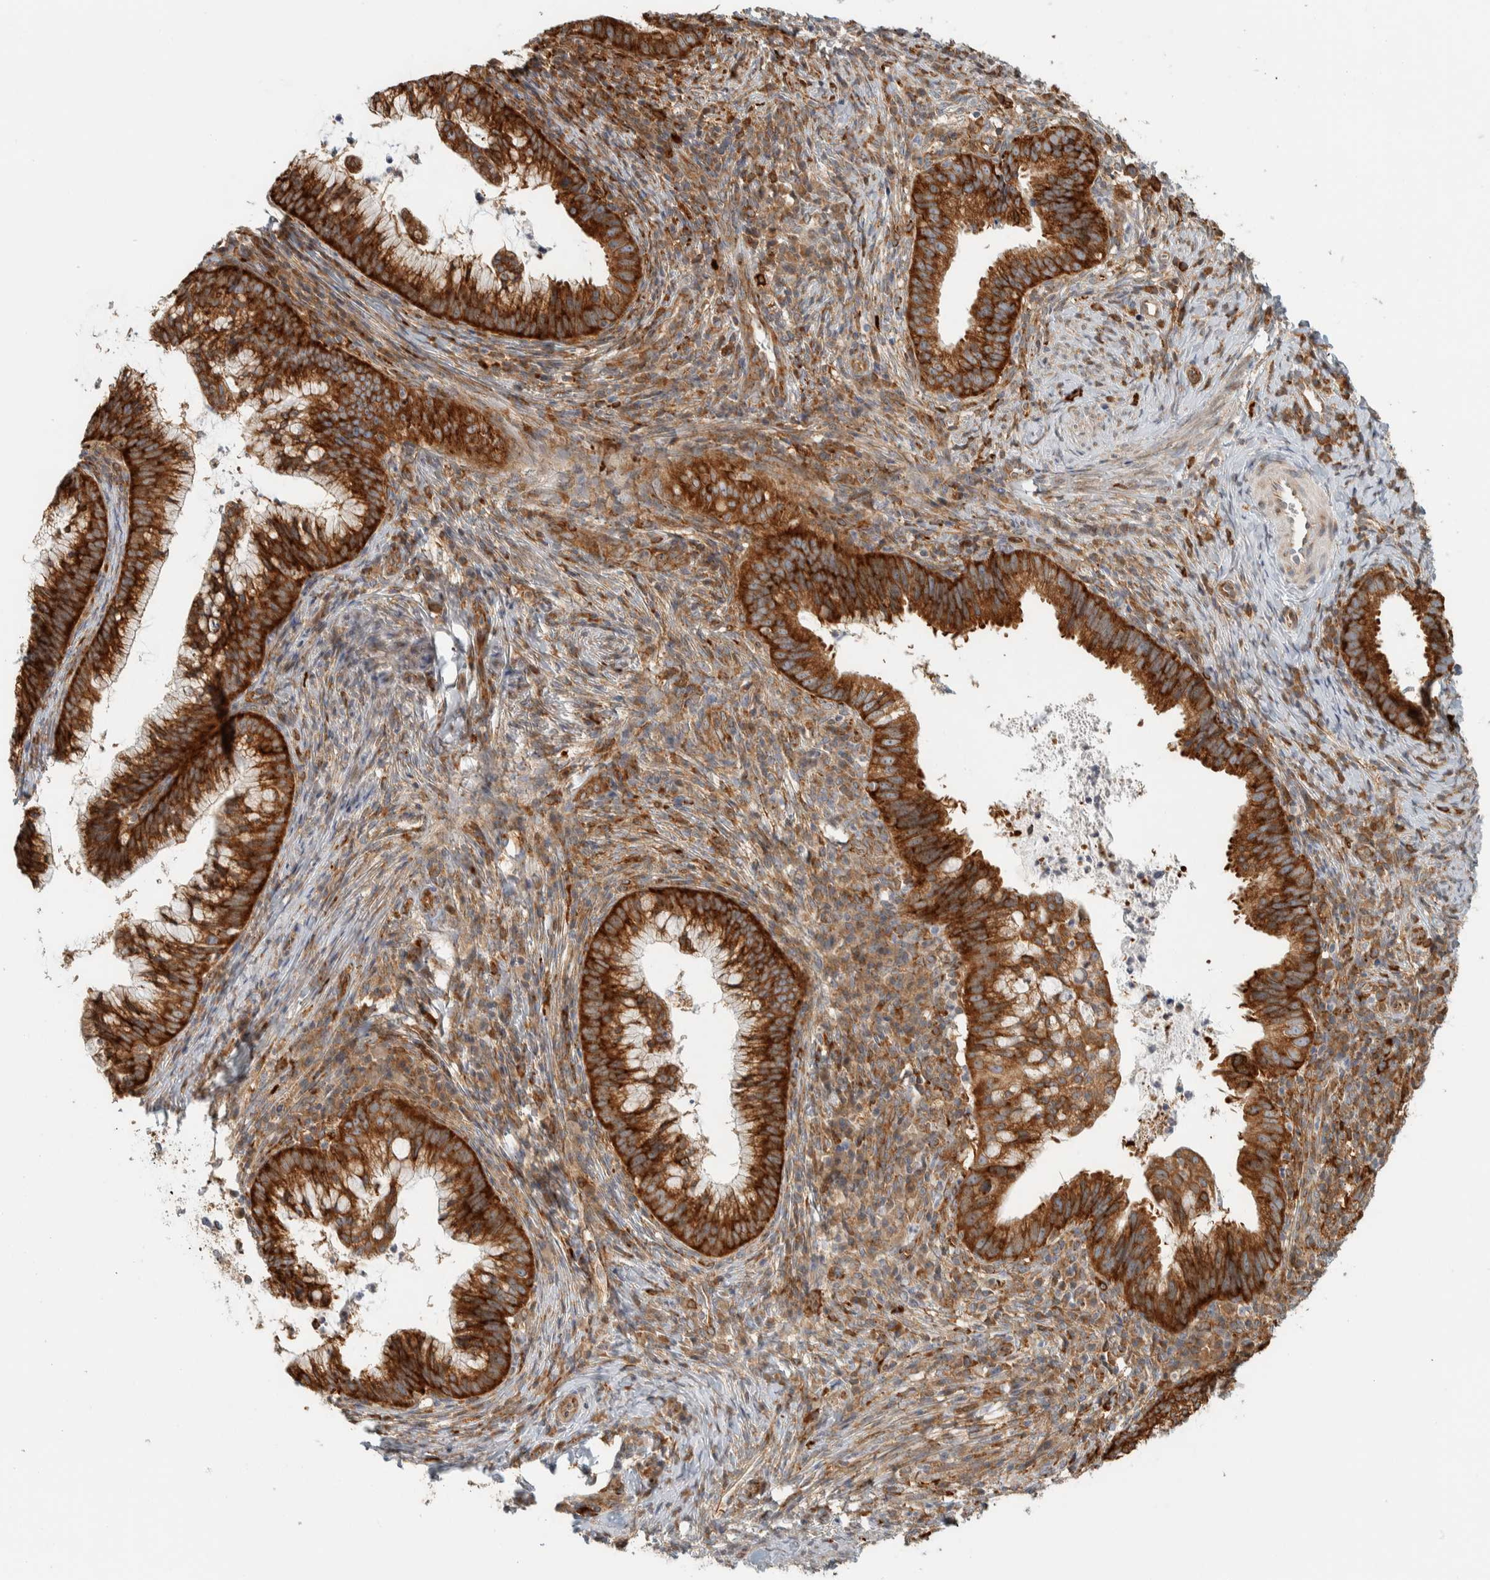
{"staining": {"intensity": "strong", "quantity": ">75%", "location": "cytoplasmic/membranous"}, "tissue": "cervical cancer", "cell_type": "Tumor cells", "image_type": "cancer", "snomed": [{"axis": "morphology", "description": "Adenocarcinoma, NOS"}, {"axis": "topography", "description": "Cervix"}], "caption": "Cervical cancer (adenocarcinoma) was stained to show a protein in brown. There is high levels of strong cytoplasmic/membranous staining in about >75% of tumor cells.", "gene": "LLGL2", "patient": {"sex": "female", "age": 36}}